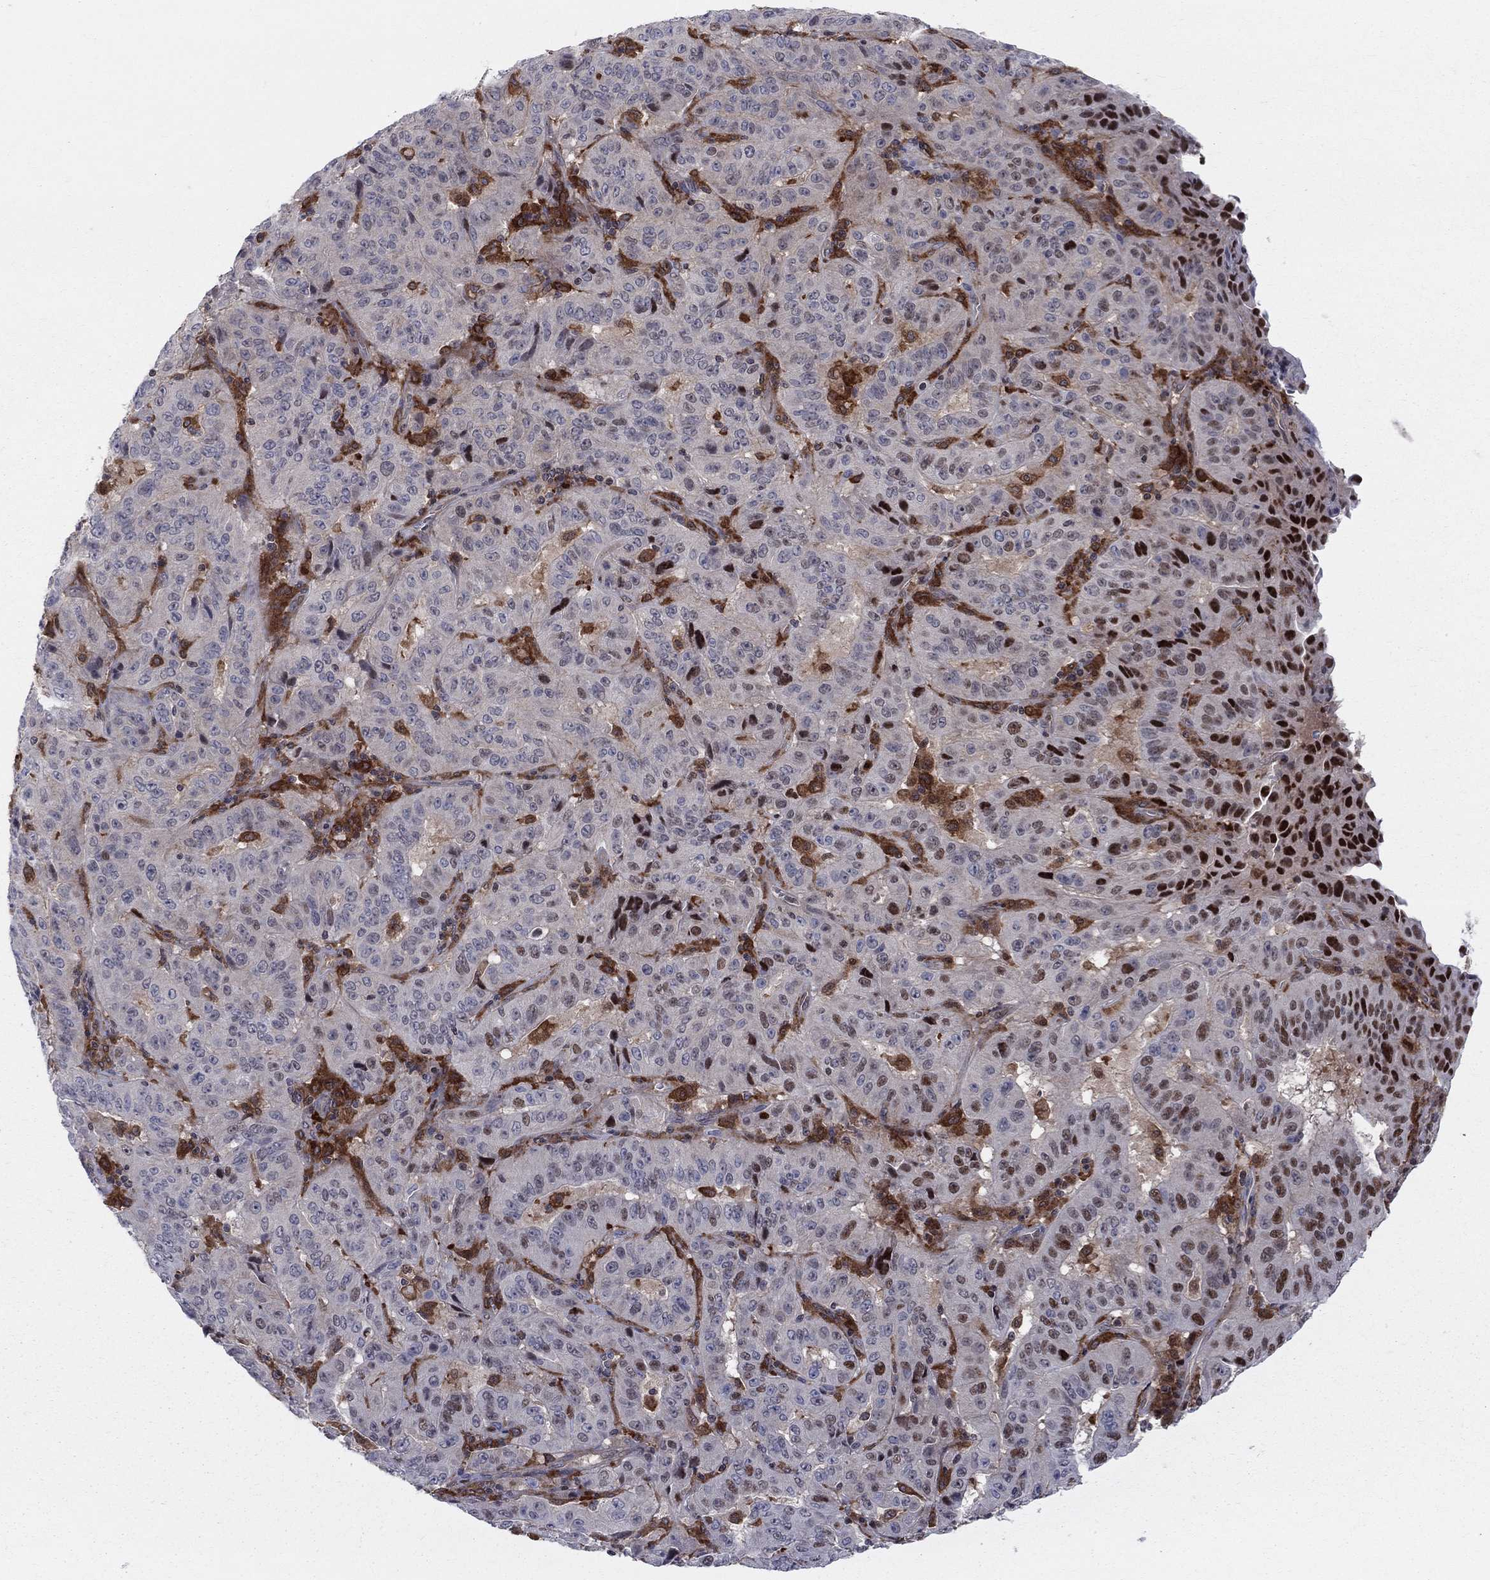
{"staining": {"intensity": "negative", "quantity": "none", "location": "none"}, "tissue": "pancreatic cancer", "cell_type": "Tumor cells", "image_type": "cancer", "snomed": [{"axis": "morphology", "description": "Adenocarcinoma, NOS"}, {"axis": "topography", "description": "Pancreas"}], "caption": "DAB (3,3'-diaminobenzidine) immunohistochemical staining of human pancreatic adenocarcinoma shows no significant positivity in tumor cells. (DAB (3,3'-diaminobenzidine) IHC with hematoxylin counter stain).", "gene": "ZNHIT3", "patient": {"sex": "male", "age": 63}}